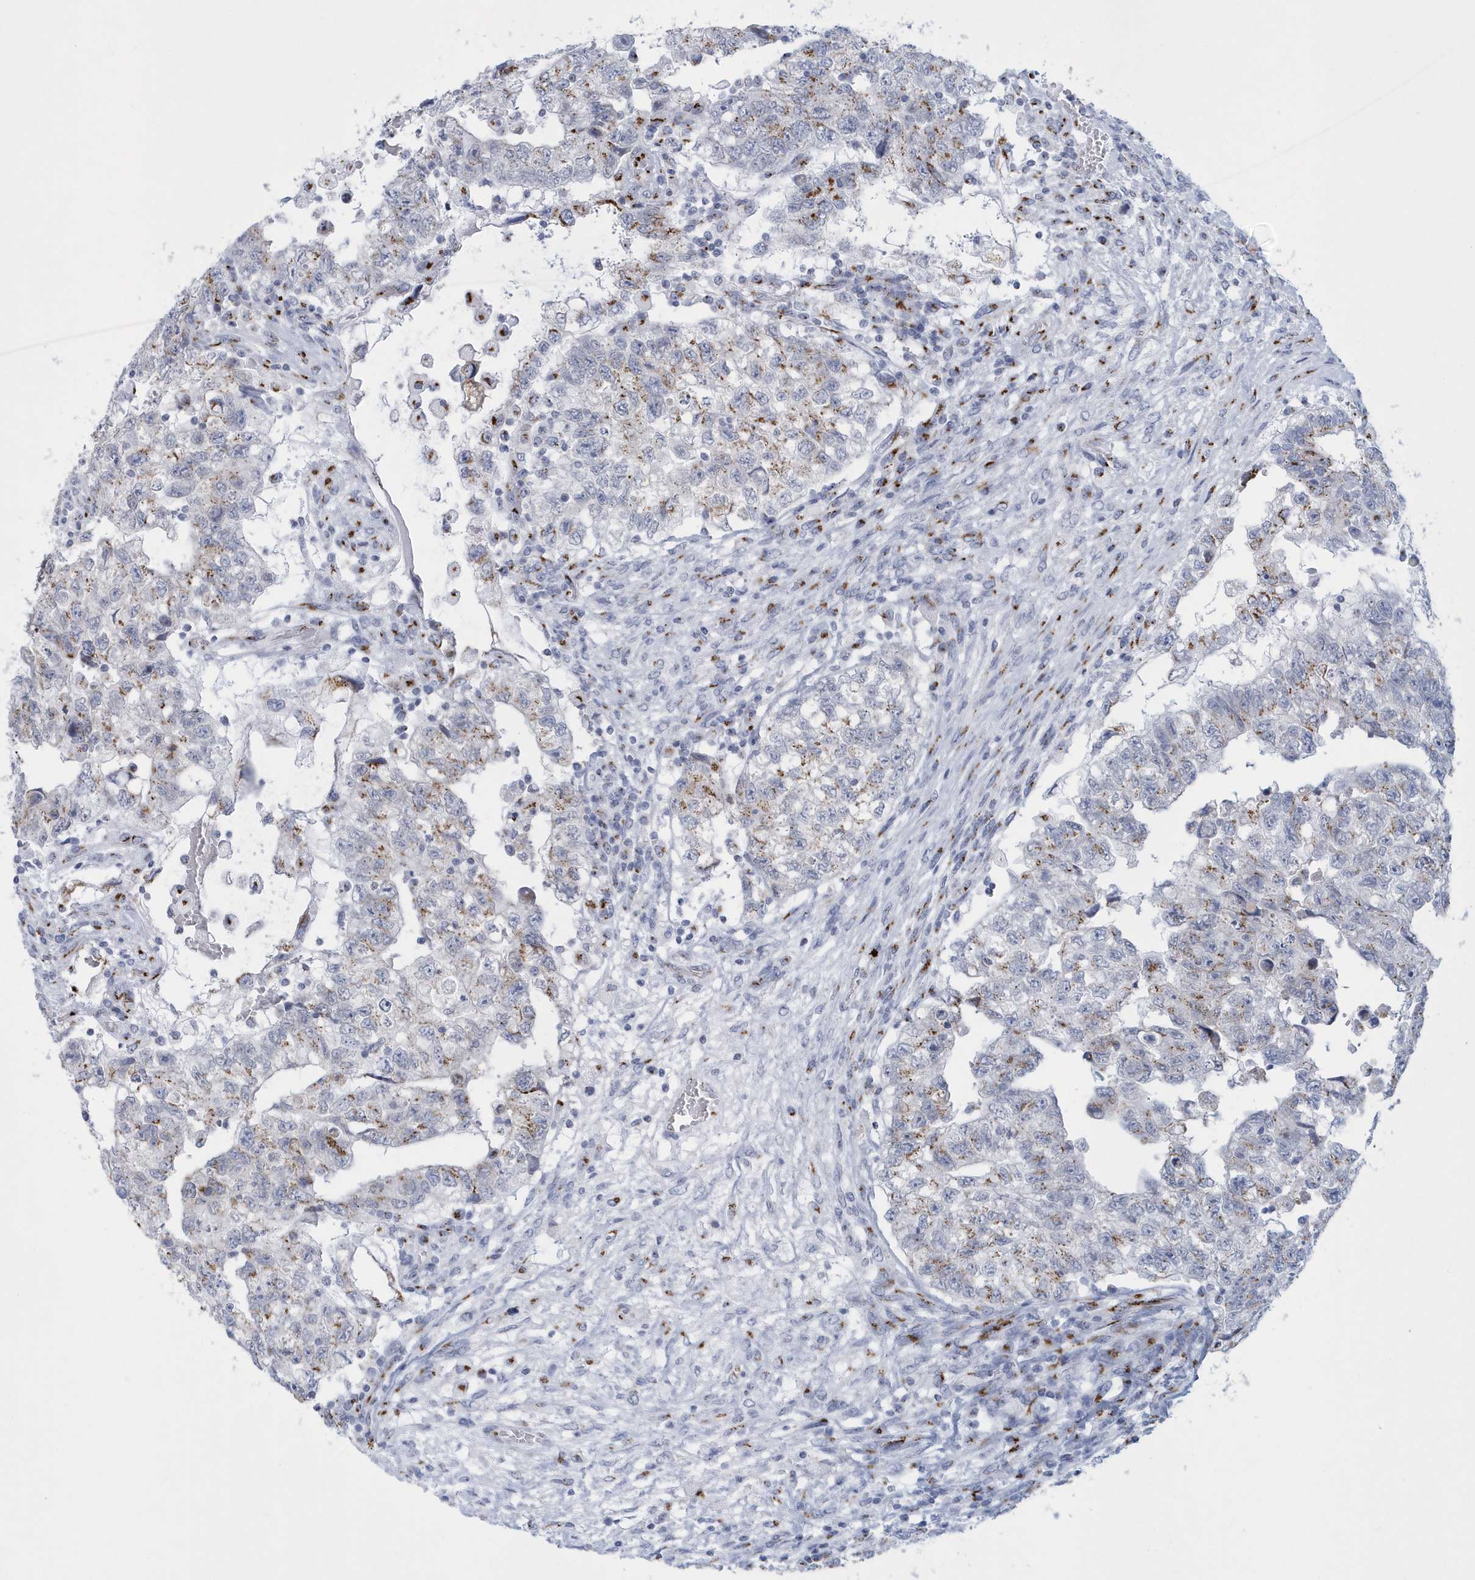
{"staining": {"intensity": "weak", "quantity": ">75%", "location": "cytoplasmic/membranous"}, "tissue": "testis cancer", "cell_type": "Tumor cells", "image_type": "cancer", "snomed": [{"axis": "morphology", "description": "Carcinoma, Embryonal, NOS"}, {"axis": "topography", "description": "Testis"}], "caption": "Human testis cancer (embryonal carcinoma) stained for a protein (brown) displays weak cytoplasmic/membranous positive staining in approximately >75% of tumor cells.", "gene": "SLX9", "patient": {"sex": "male", "age": 36}}